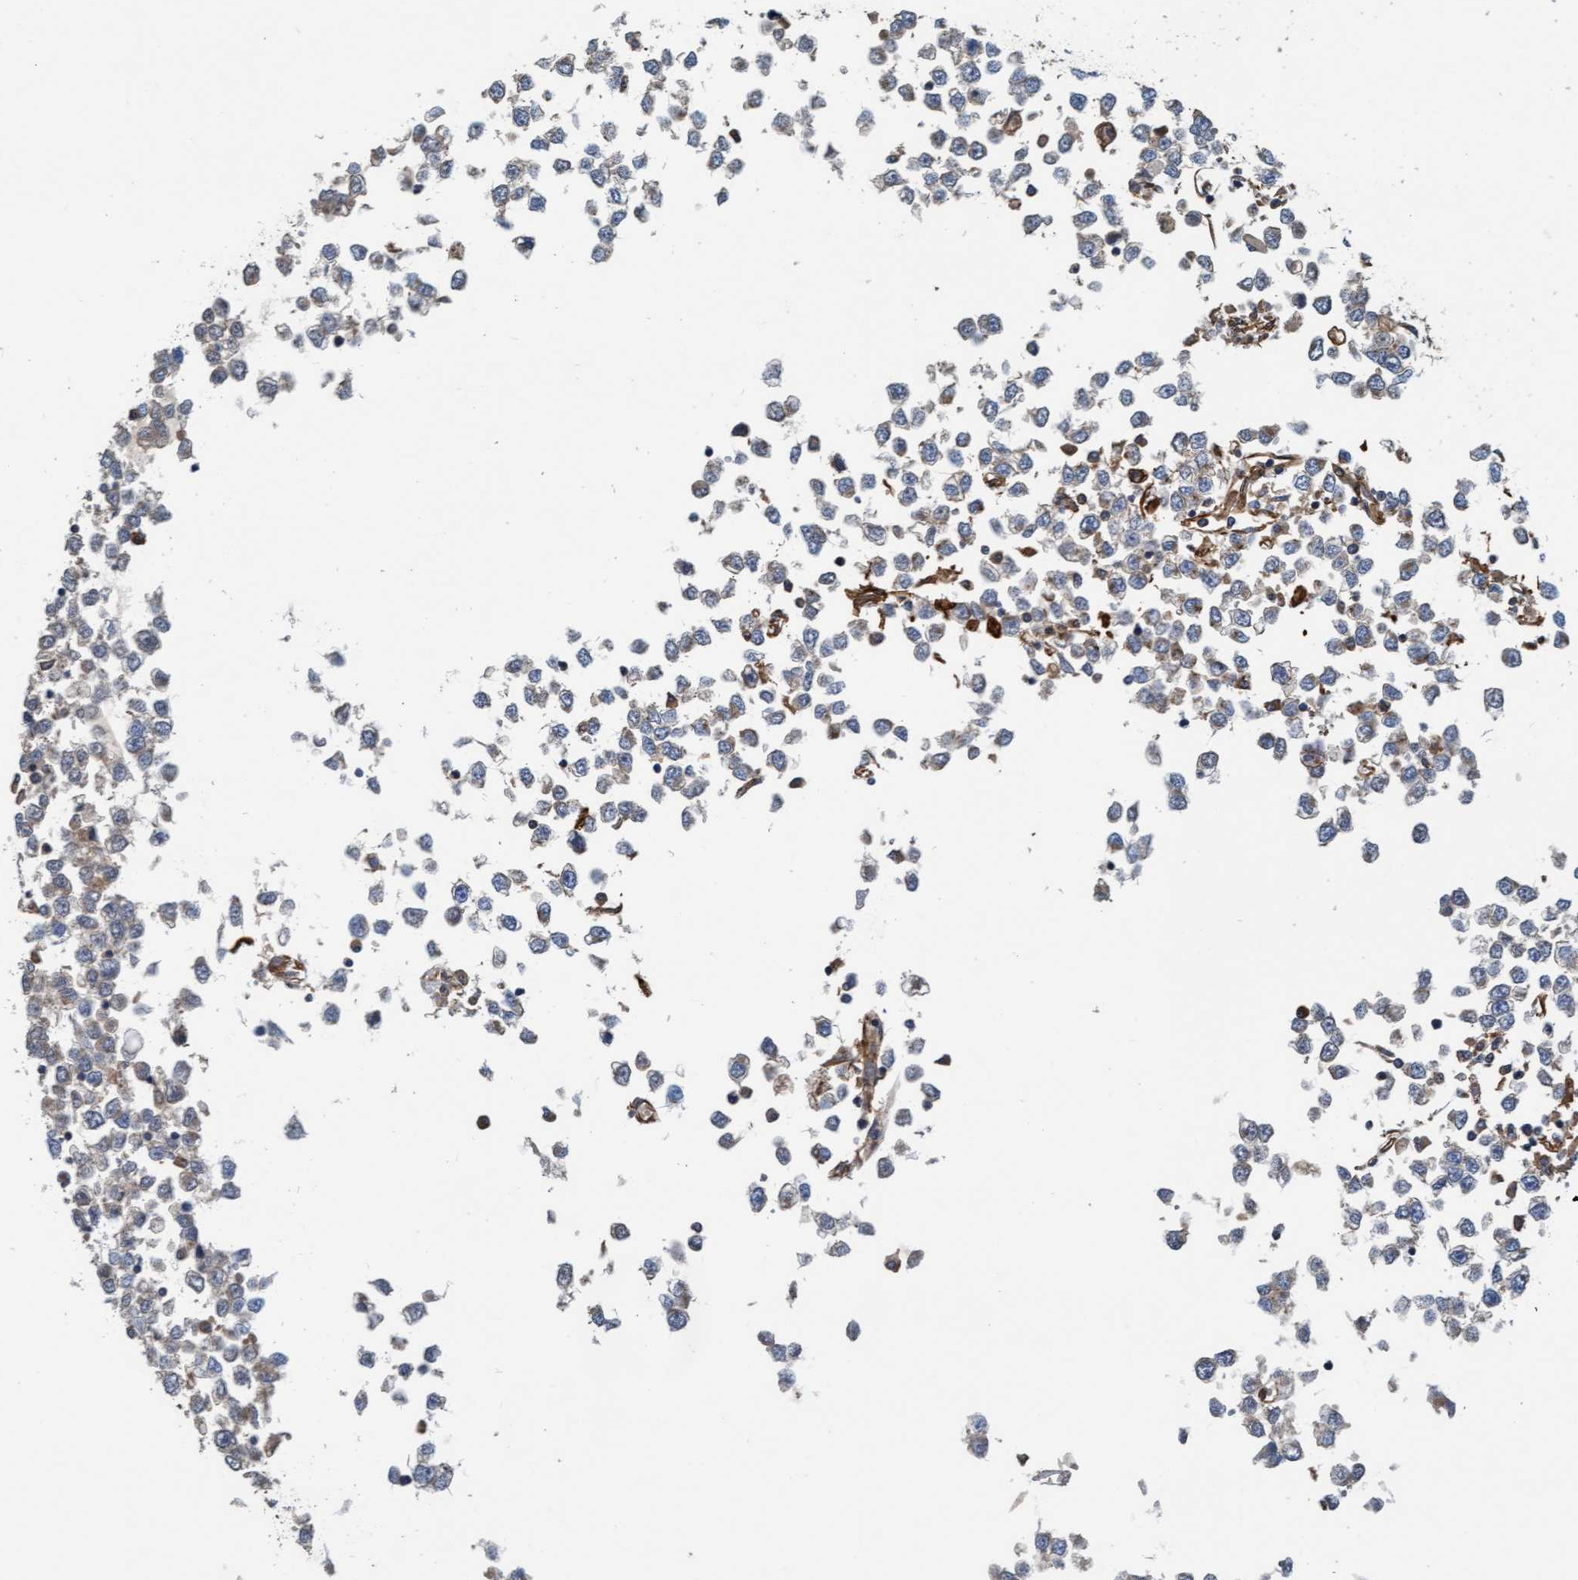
{"staining": {"intensity": "weak", "quantity": "<25%", "location": "cytoplasmic/membranous"}, "tissue": "testis cancer", "cell_type": "Tumor cells", "image_type": "cancer", "snomed": [{"axis": "morphology", "description": "Seminoma, NOS"}, {"axis": "topography", "description": "Testis"}], "caption": "The immunohistochemistry histopathology image has no significant positivity in tumor cells of seminoma (testis) tissue.", "gene": "STXBP4", "patient": {"sex": "male", "age": 65}}